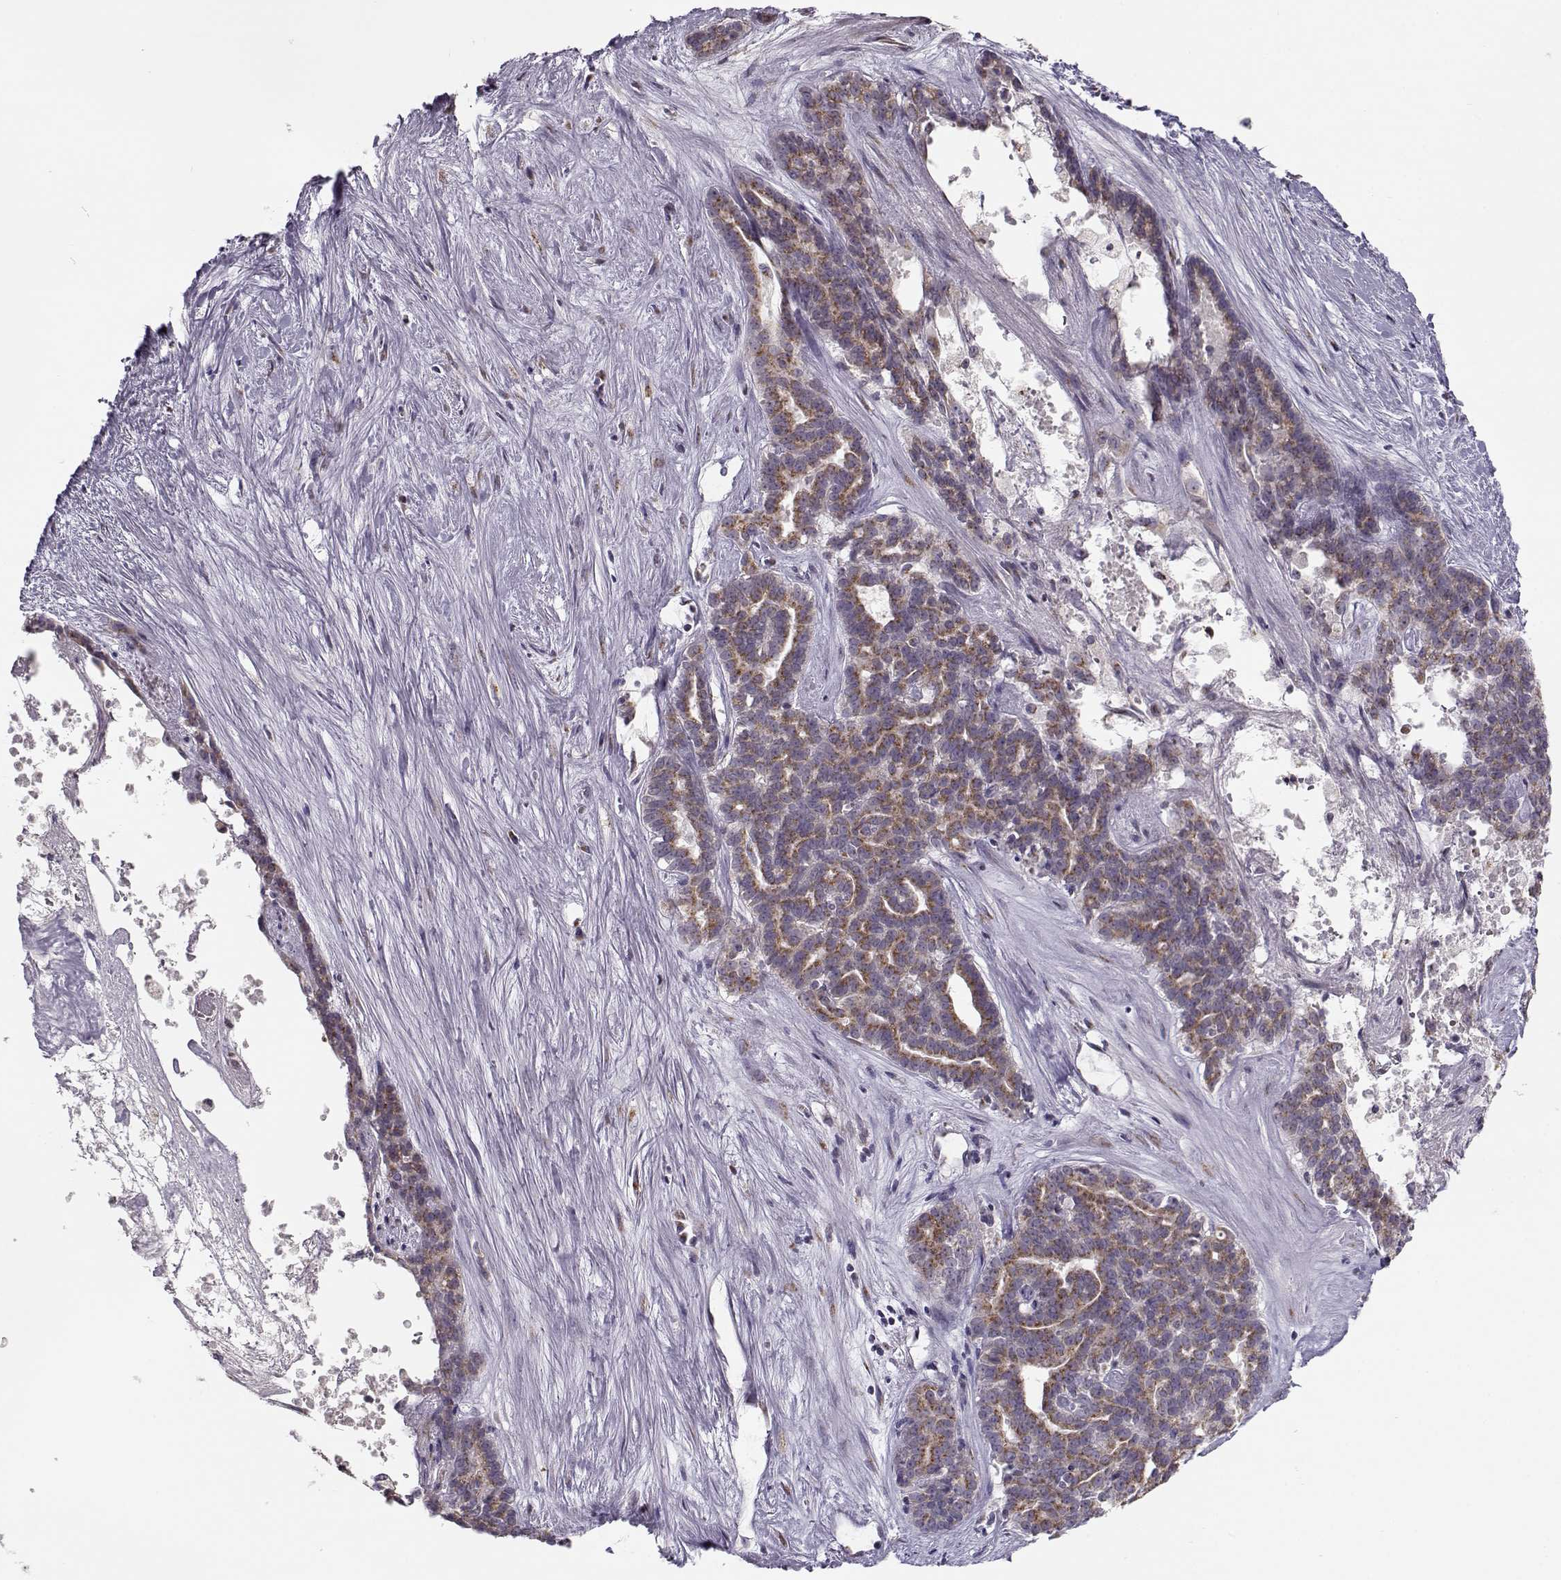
{"staining": {"intensity": "moderate", "quantity": ">75%", "location": "cytoplasmic/membranous"}, "tissue": "liver cancer", "cell_type": "Tumor cells", "image_type": "cancer", "snomed": [{"axis": "morphology", "description": "Cholangiocarcinoma"}, {"axis": "topography", "description": "Liver"}], "caption": "Moderate cytoplasmic/membranous protein staining is appreciated in about >75% of tumor cells in liver cholangiocarcinoma.", "gene": "SLC4A5", "patient": {"sex": "female", "age": 47}}